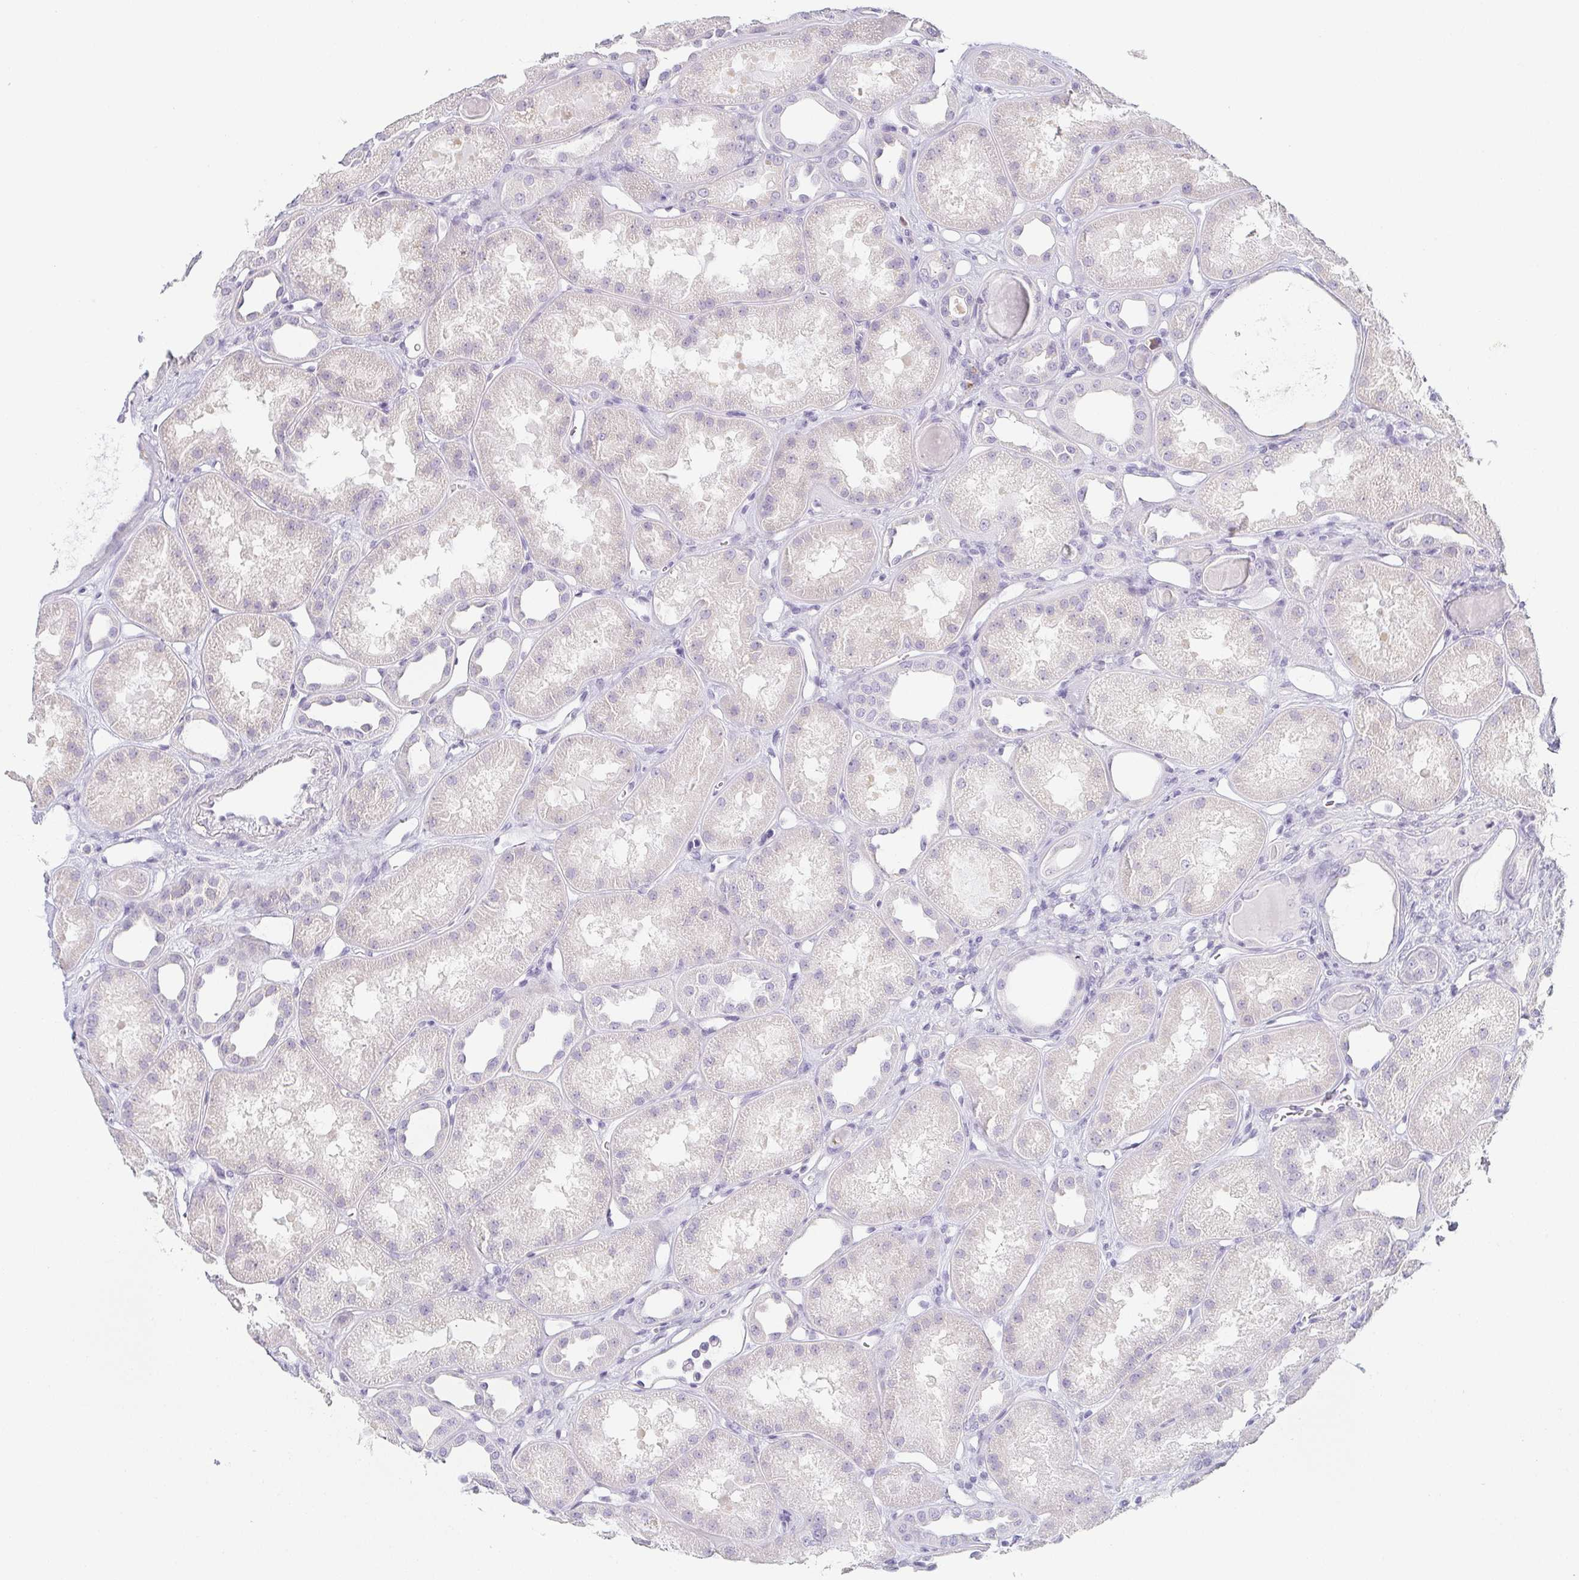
{"staining": {"intensity": "negative", "quantity": "none", "location": "none"}, "tissue": "kidney", "cell_type": "Cells in glomeruli", "image_type": "normal", "snomed": [{"axis": "morphology", "description": "Normal tissue, NOS"}, {"axis": "topography", "description": "Kidney"}], "caption": "This is an IHC image of unremarkable kidney. There is no staining in cells in glomeruli.", "gene": "PRR27", "patient": {"sex": "male", "age": 61}}